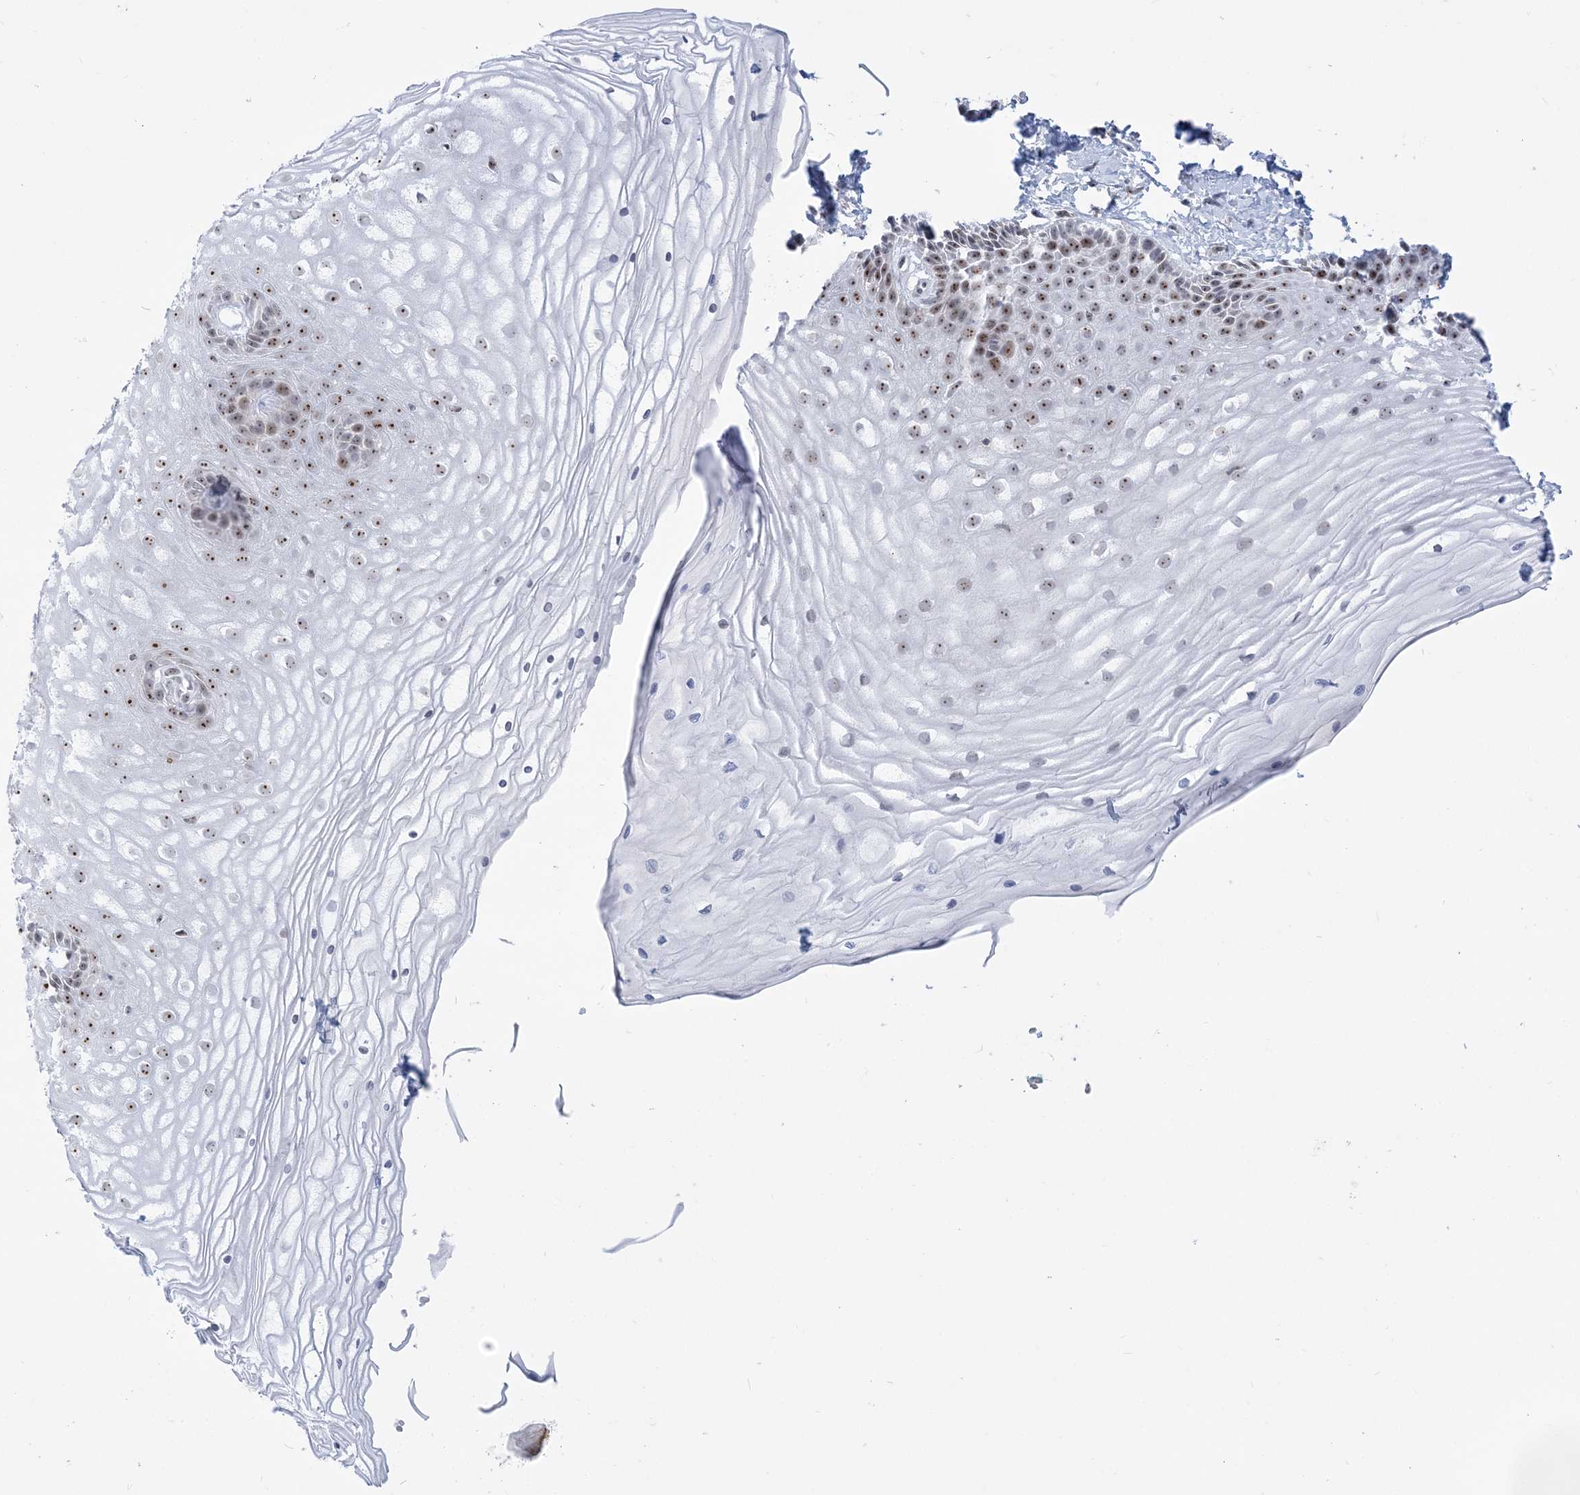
{"staining": {"intensity": "strong", "quantity": "25%-75%", "location": "nuclear"}, "tissue": "vagina", "cell_type": "Squamous epithelial cells", "image_type": "normal", "snomed": [{"axis": "morphology", "description": "Normal tissue, NOS"}, {"axis": "topography", "description": "Vagina"}, {"axis": "topography", "description": "Cervix"}], "caption": "Protein expression analysis of unremarkable vagina displays strong nuclear expression in approximately 25%-75% of squamous epithelial cells. The protein is stained brown, and the nuclei are stained in blue (DAB IHC with brightfield microscopy, high magnification).", "gene": "DDX21", "patient": {"sex": "female", "age": 40}}